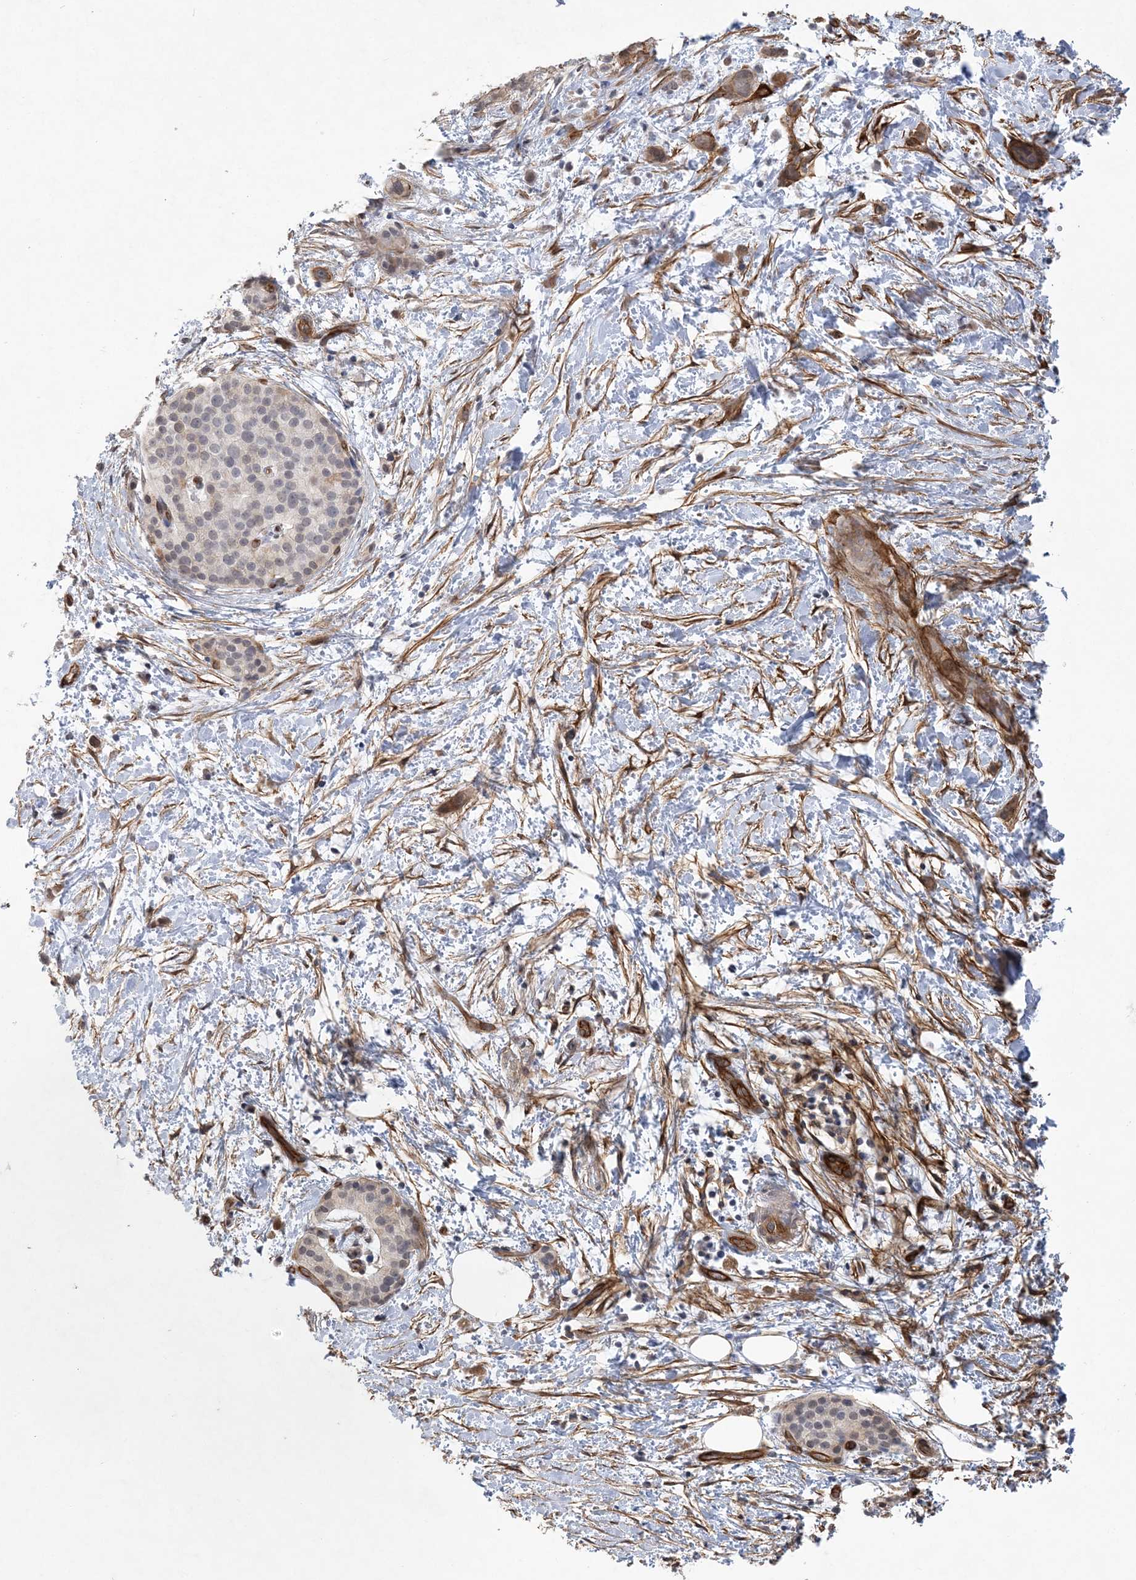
{"staining": {"intensity": "weak", "quantity": "25%-75%", "location": "cytoplasmic/membranous"}, "tissue": "pancreatic cancer", "cell_type": "Tumor cells", "image_type": "cancer", "snomed": [{"axis": "morphology", "description": "Normal tissue, NOS"}, {"axis": "morphology", "description": "Adenocarcinoma, NOS"}, {"axis": "topography", "description": "Pancreas"}, {"axis": "topography", "description": "Peripheral nerve tissue"}], "caption": "A high-resolution histopathology image shows immunohistochemistry (IHC) staining of adenocarcinoma (pancreatic), which demonstrates weak cytoplasmic/membranous positivity in about 25%-75% of tumor cells.", "gene": "RAI14", "patient": {"sex": "female", "age": 63}}